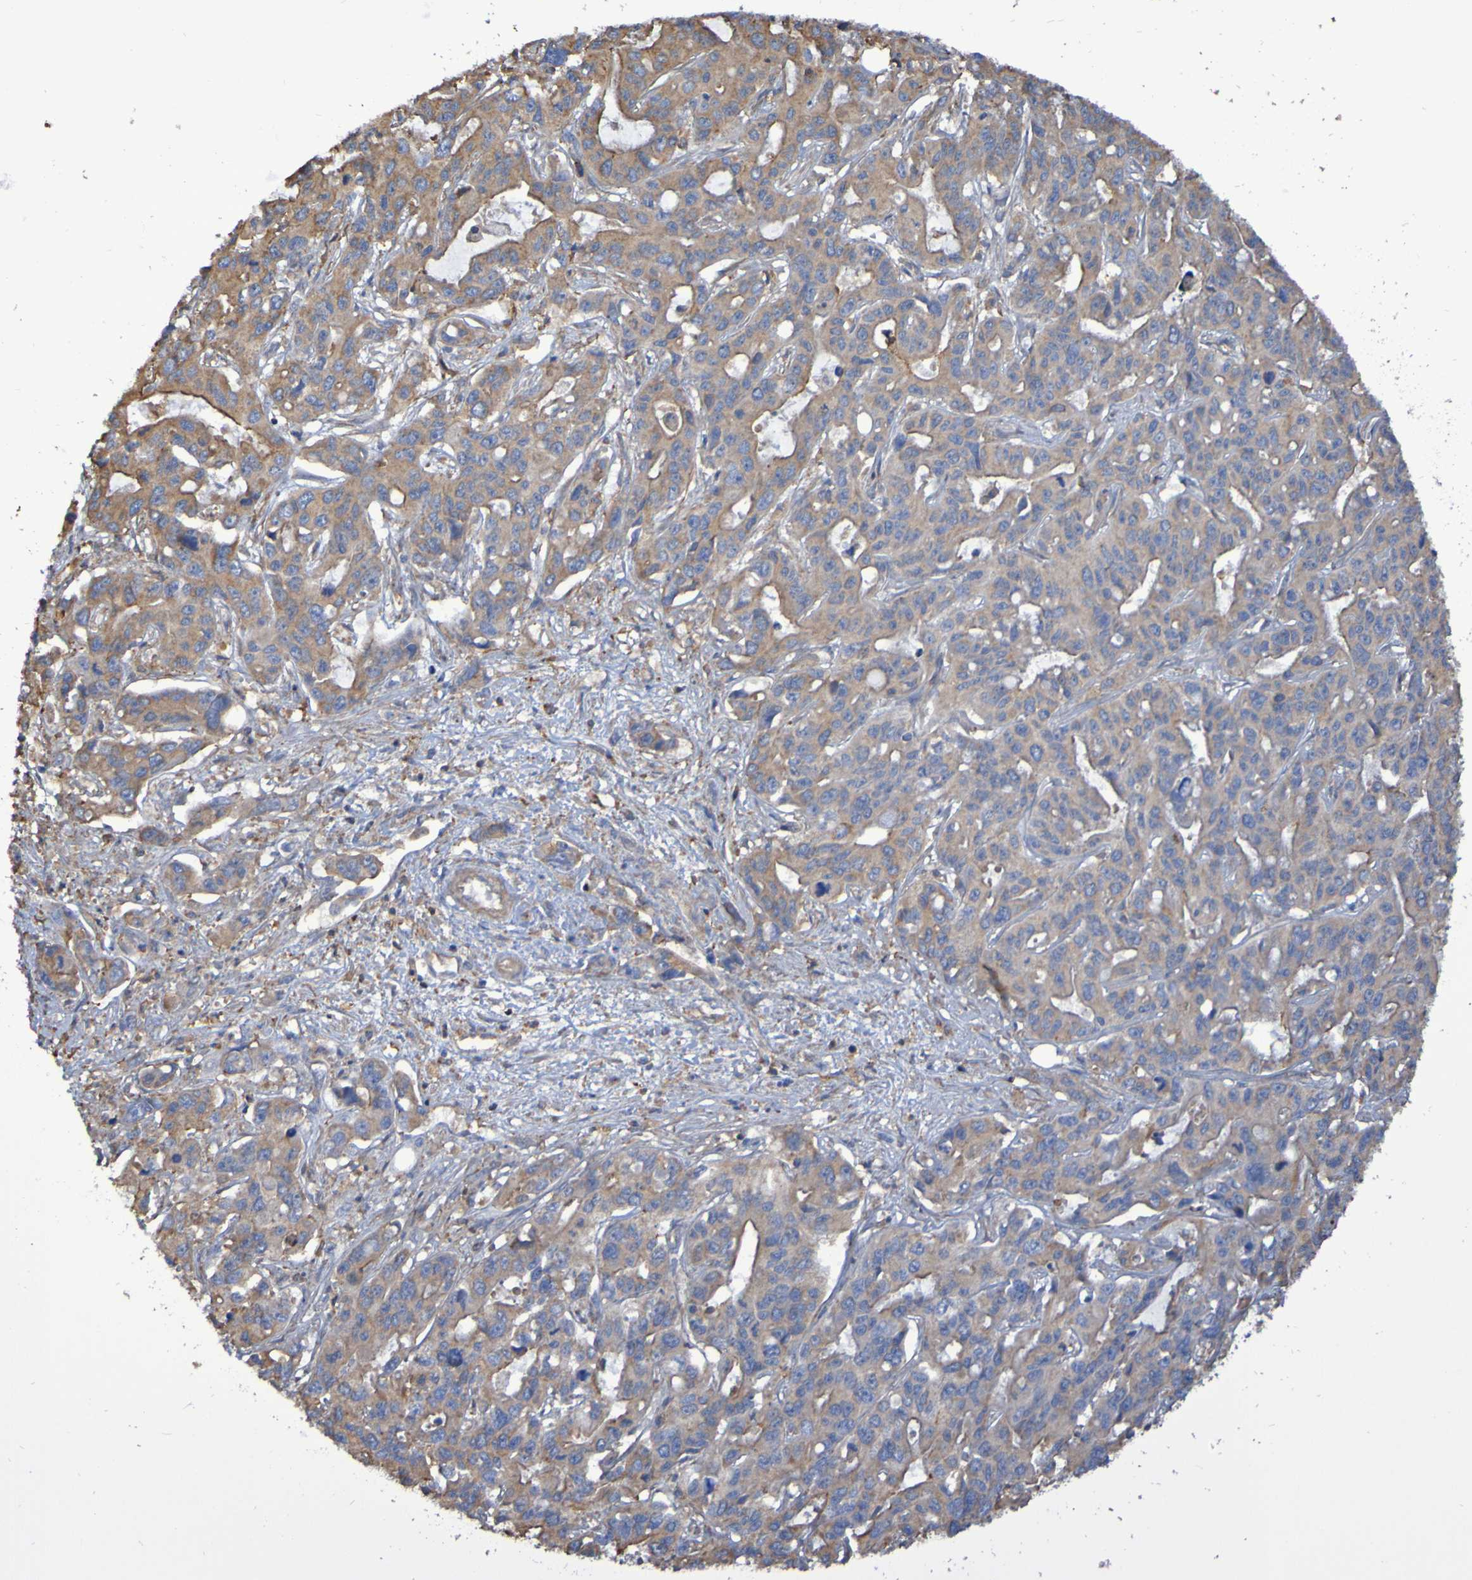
{"staining": {"intensity": "moderate", "quantity": ">75%", "location": "cytoplasmic/membranous"}, "tissue": "liver cancer", "cell_type": "Tumor cells", "image_type": "cancer", "snomed": [{"axis": "morphology", "description": "Cholangiocarcinoma"}, {"axis": "topography", "description": "Liver"}], "caption": "Tumor cells exhibit medium levels of moderate cytoplasmic/membranous expression in about >75% of cells in human liver cholangiocarcinoma.", "gene": "SYNJ1", "patient": {"sex": "female", "age": 65}}